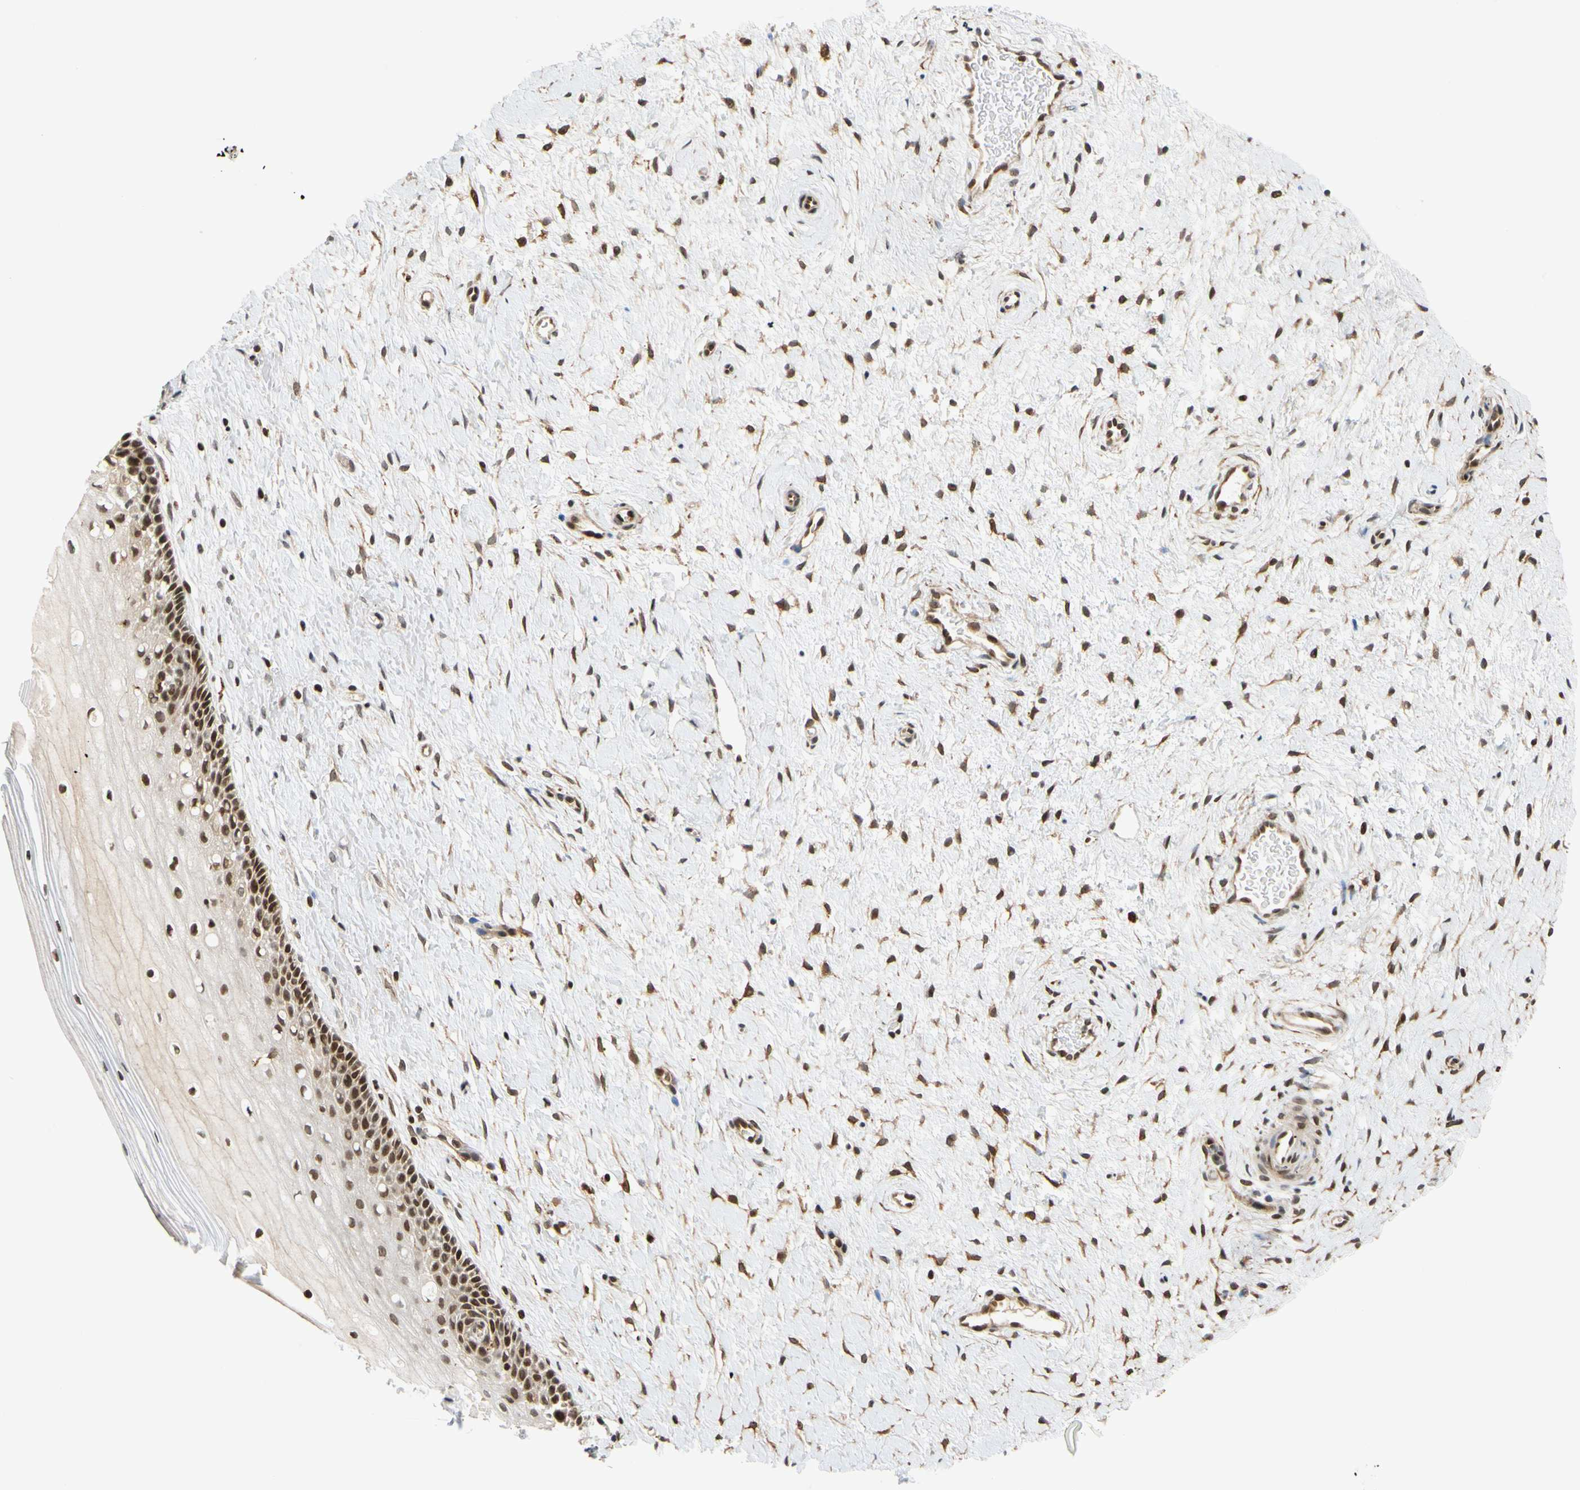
{"staining": {"intensity": "moderate", "quantity": ">75%", "location": "cytoplasmic/membranous,nuclear"}, "tissue": "cervix", "cell_type": "Glandular cells", "image_type": "normal", "snomed": [{"axis": "morphology", "description": "Normal tissue, NOS"}, {"axis": "topography", "description": "Cervix"}], "caption": "This image demonstrates immunohistochemistry (IHC) staining of benign cervix, with medium moderate cytoplasmic/membranous,nuclear positivity in about >75% of glandular cells.", "gene": "CDK7", "patient": {"sex": "female", "age": 39}}